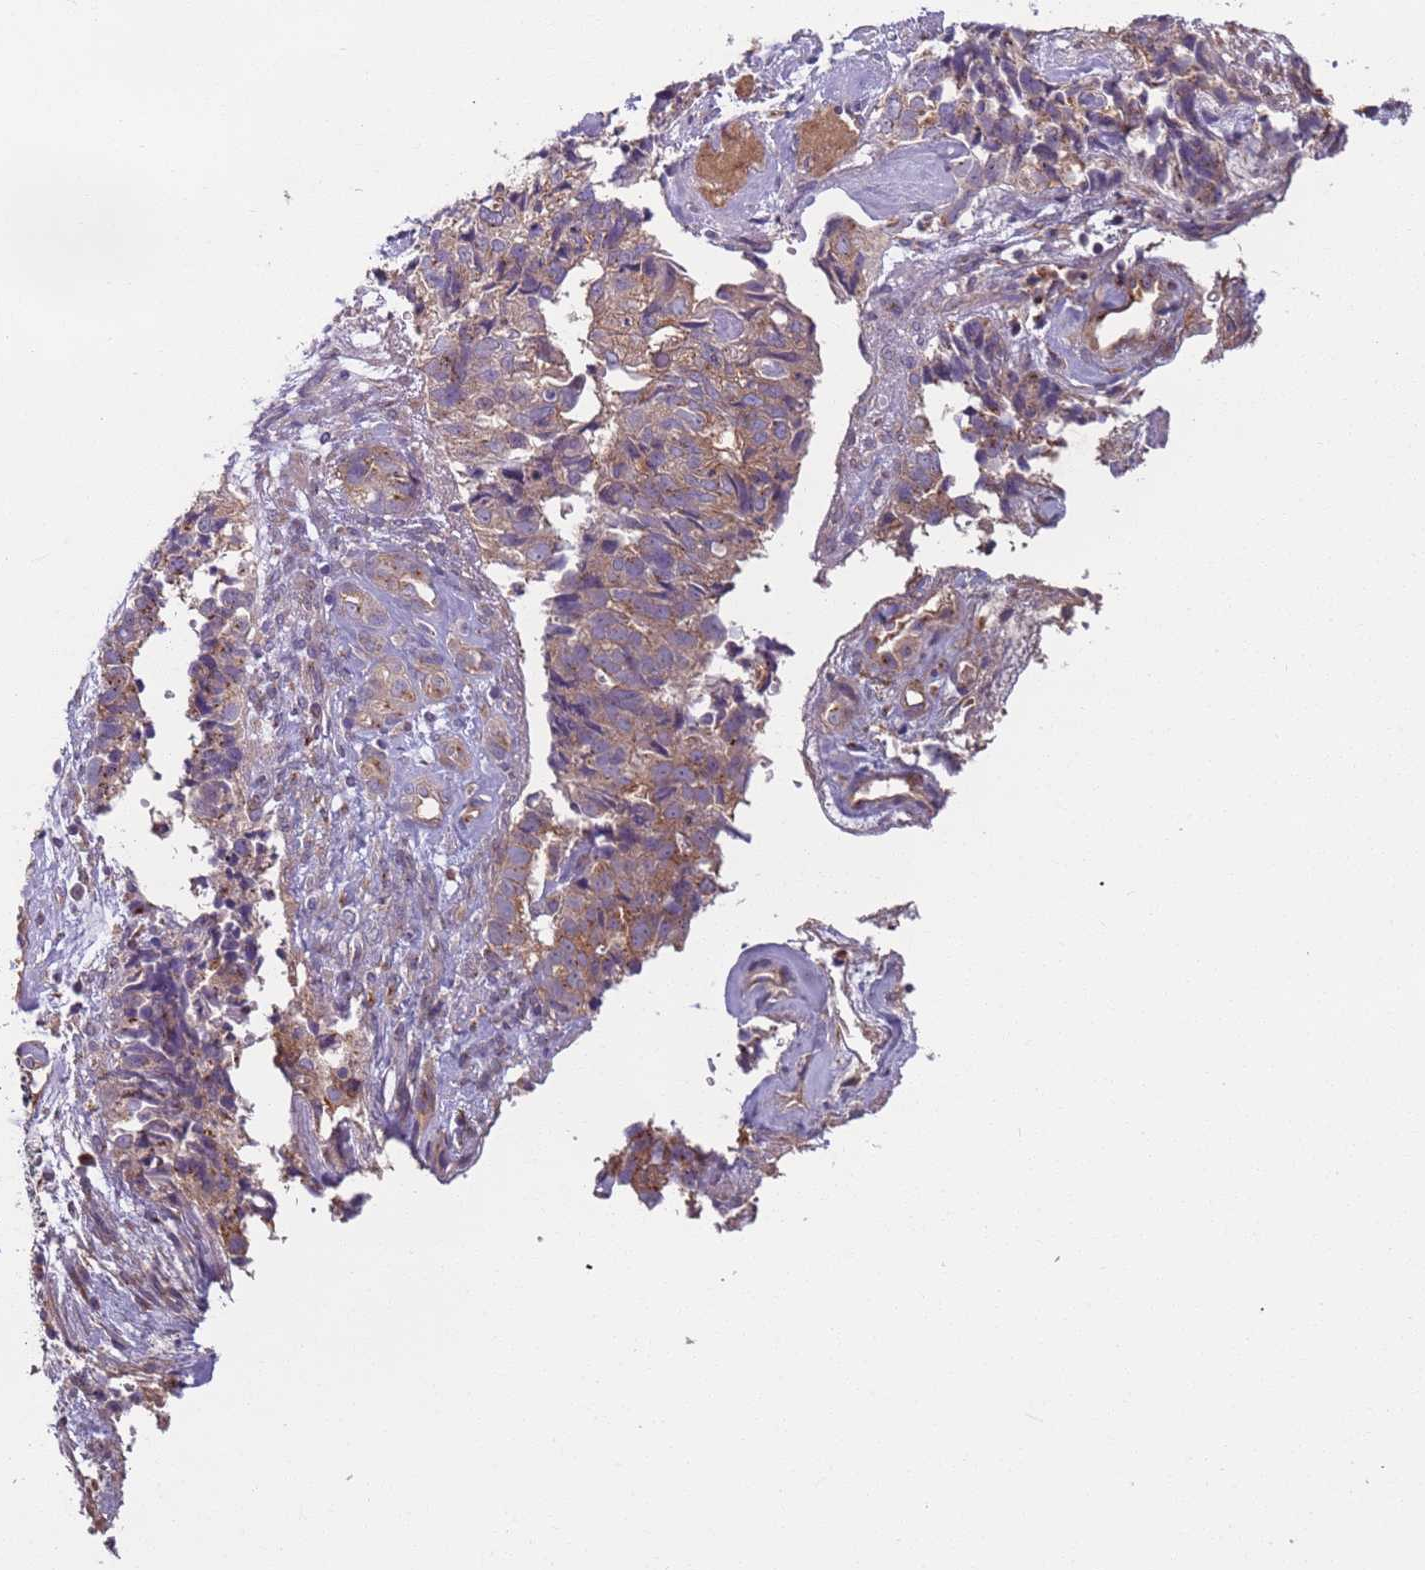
{"staining": {"intensity": "moderate", "quantity": ">75%", "location": "cytoplasmic/membranous"}, "tissue": "cervical cancer", "cell_type": "Tumor cells", "image_type": "cancer", "snomed": [{"axis": "morphology", "description": "Squamous cell carcinoma, NOS"}, {"axis": "topography", "description": "Cervix"}], "caption": "High-magnification brightfield microscopy of cervical cancer stained with DAB (3,3'-diaminobenzidine) (brown) and counterstained with hematoxylin (blue). tumor cells exhibit moderate cytoplasmic/membranous positivity is present in about>75% of cells.", "gene": "AKTIP", "patient": {"sex": "female", "age": 63}}